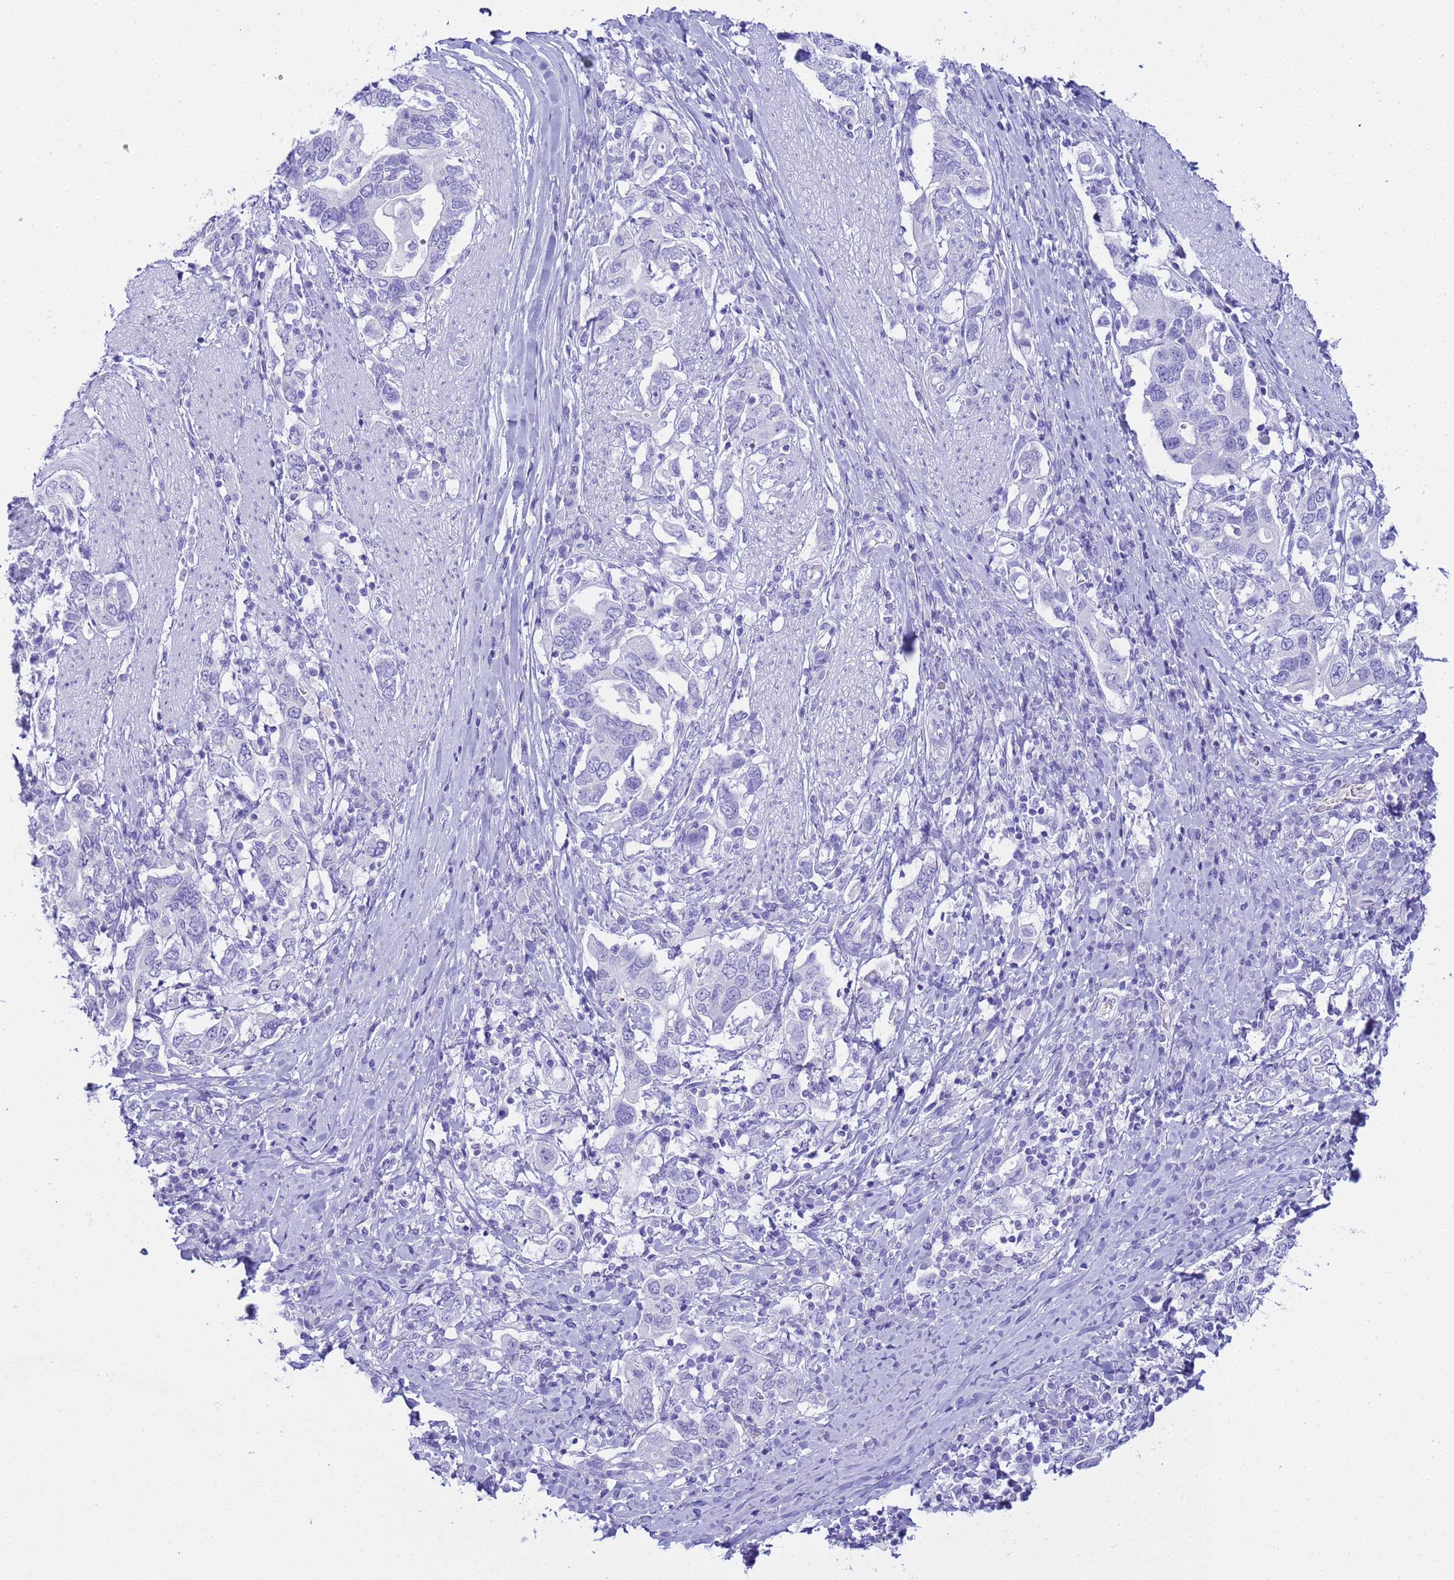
{"staining": {"intensity": "negative", "quantity": "none", "location": "none"}, "tissue": "stomach cancer", "cell_type": "Tumor cells", "image_type": "cancer", "snomed": [{"axis": "morphology", "description": "Adenocarcinoma, NOS"}, {"axis": "topography", "description": "Stomach, upper"}, {"axis": "topography", "description": "Stomach"}], "caption": "Tumor cells show no significant protein positivity in stomach adenocarcinoma. (Stains: DAB immunohistochemistry (IHC) with hematoxylin counter stain, Microscopy: brightfield microscopy at high magnification).", "gene": "AQP12A", "patient": {"sex": "male", "age": 62}}